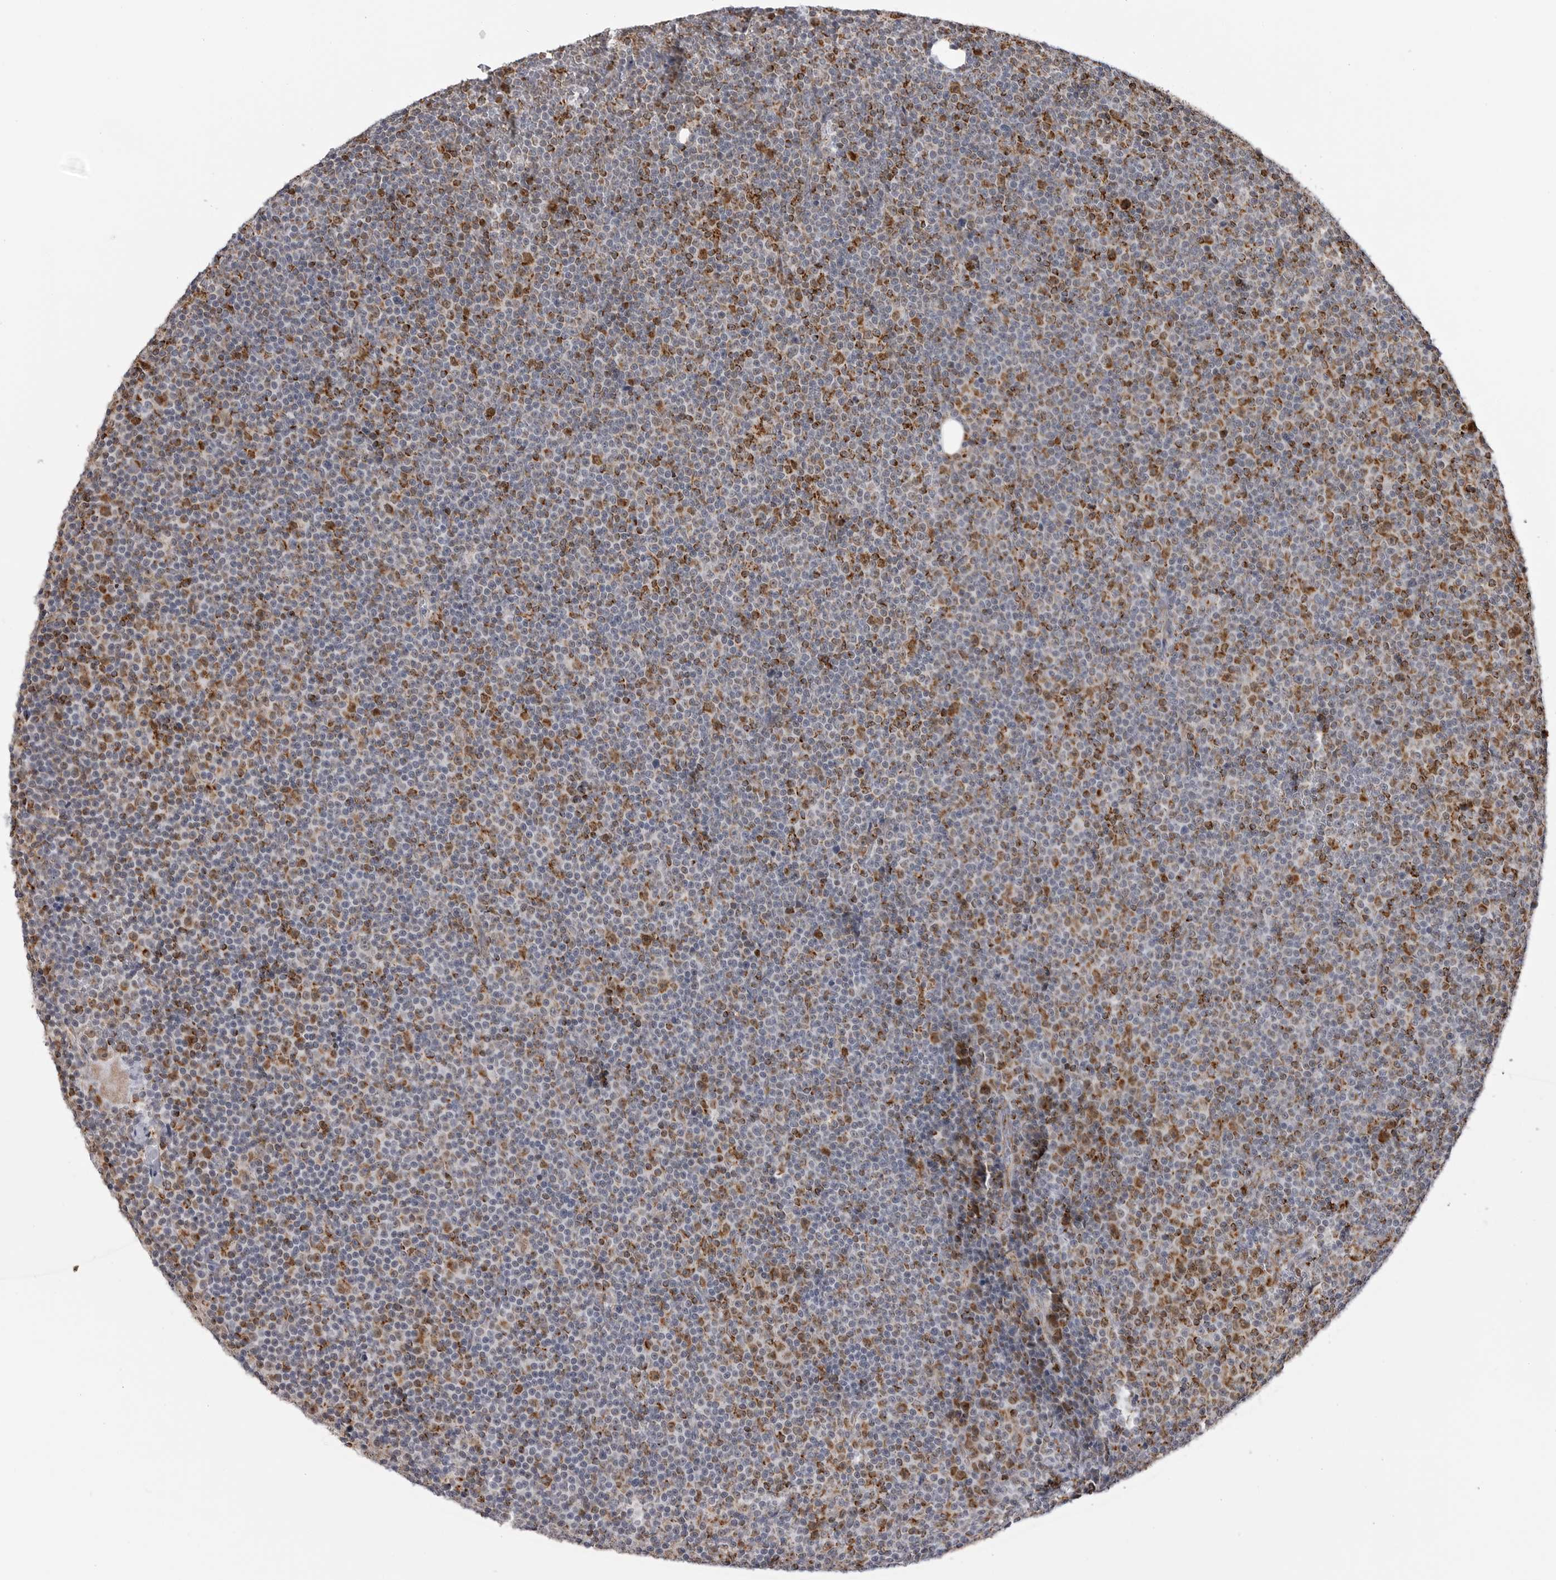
{"staining": {"intensity": "moderate", "quantity": "25%-75%", "location": "cytoplasmic/membranous"}, "tissue": "lymphoma", "cell_type": "Tumor cells", "image_type": "cancer", "snomed": [{"axis": "morphology", "description": "Malignant lymphoma, non-Hodgkin's type, Low grade"}, {"axis": "topography", "description": "Lymph node"}], "caption": "Approximately 25%-75% of tumor cells in low-grade malignant lymphoma, non-Hodgkin's type show moderate cytoplasmic/membranous protein positivity as visualized by brown immunohistochemical staining.", "gene": "COX5A", "patient": {"sex": "female", "age": 67}}